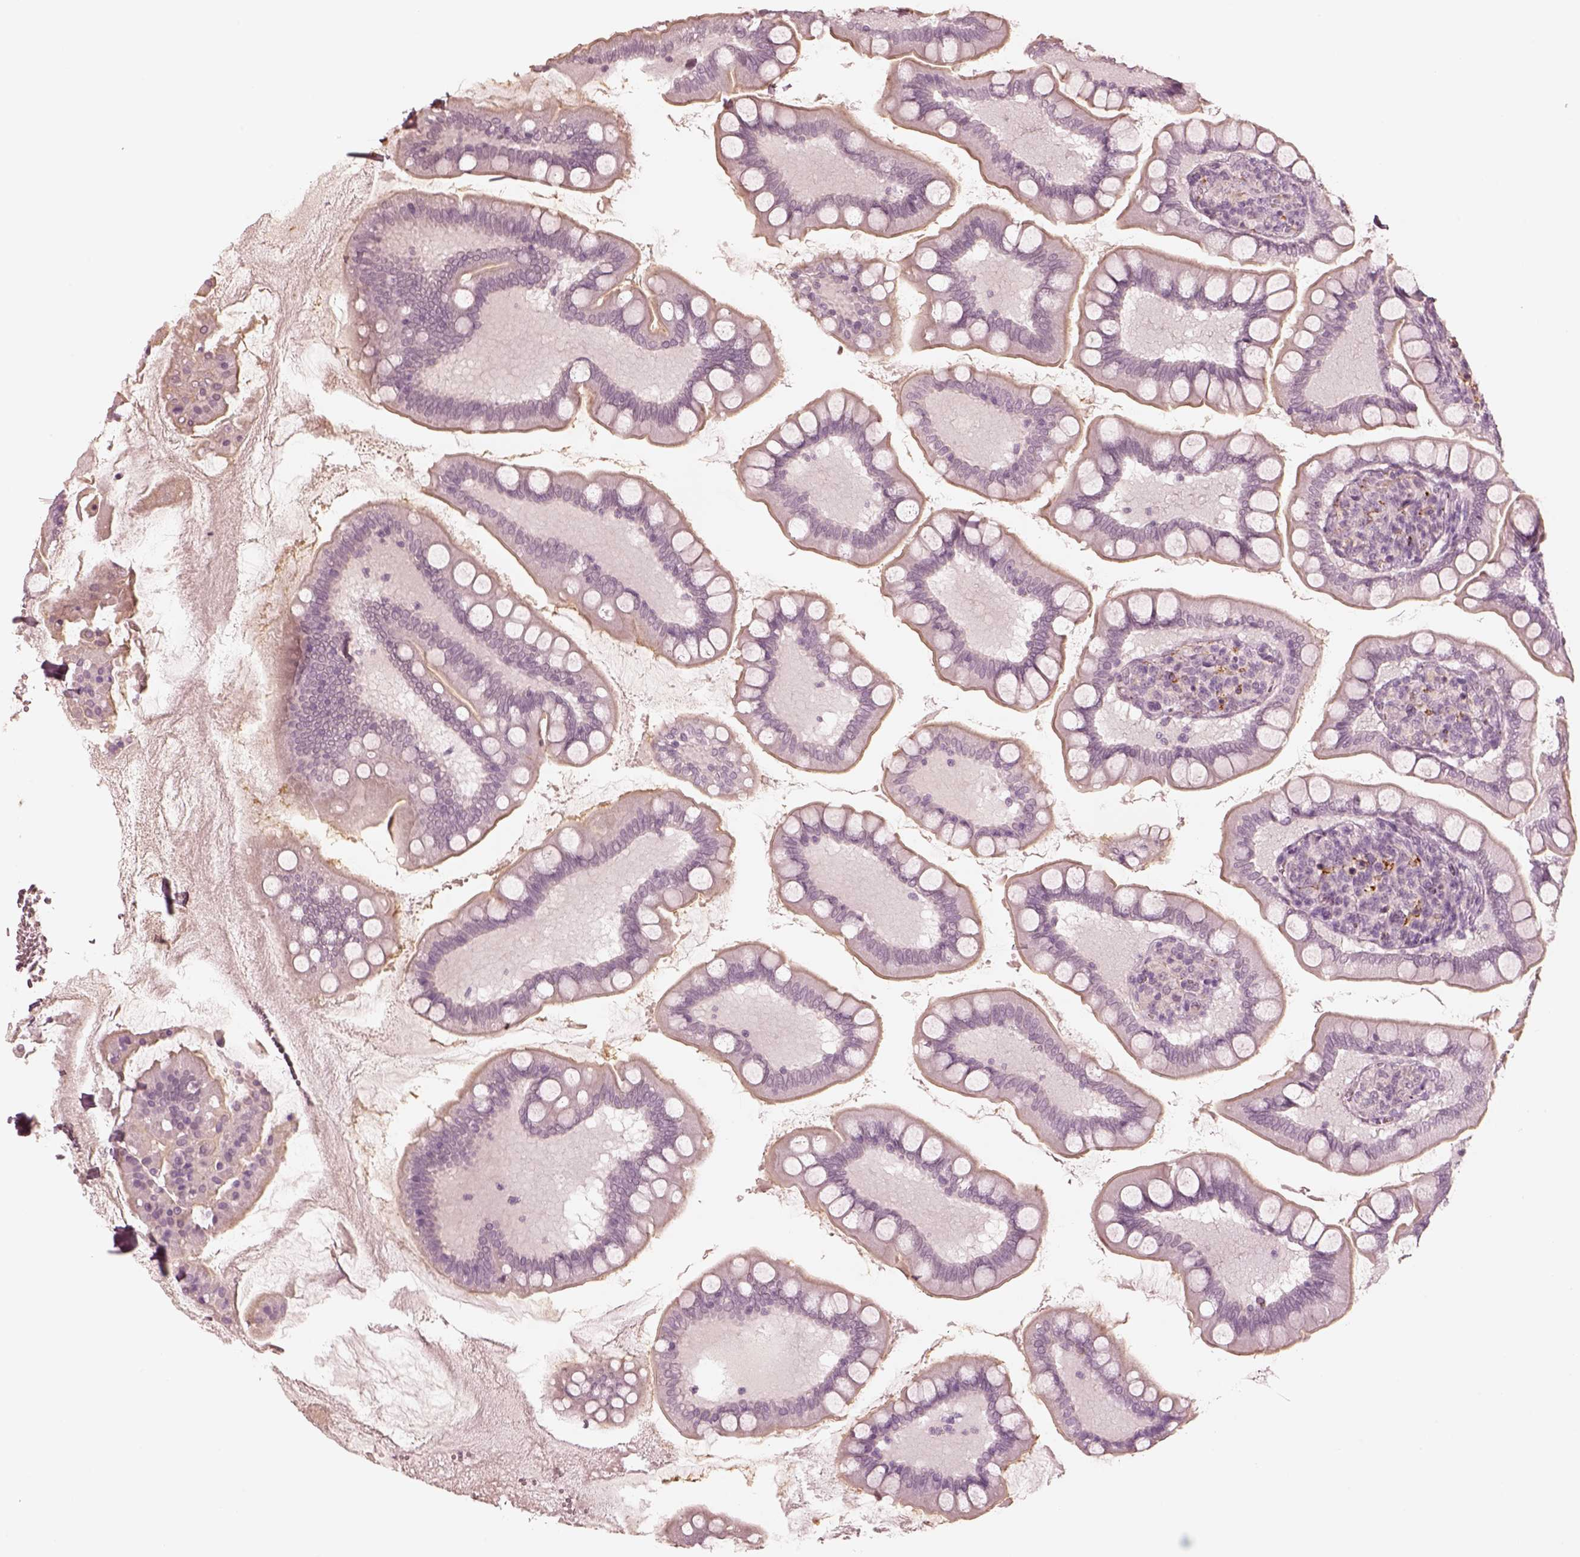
{"staining": {"intensity": "negative", "quantity": "none", "location": "none"}, "tissue": "small intestine", "cell_type": "Glandular cells", "image_type": "normal", "snomed": [{"axis": "morphology", "description": "Normal tissue, NOS"}, {"axis": "topography", "description": "Small intestine"}], "caption": "Normal small intestine was stained to show a protein in brown. There is no significant staining in glandular cells. The staining was performed using DAB to visualize the protein expression in brown, while the nuclei were stained in blue with hematoxylin (Magnification: 20x).", "gene": "DNAAF9", "patient": {"sex": "female", "age": 56}}